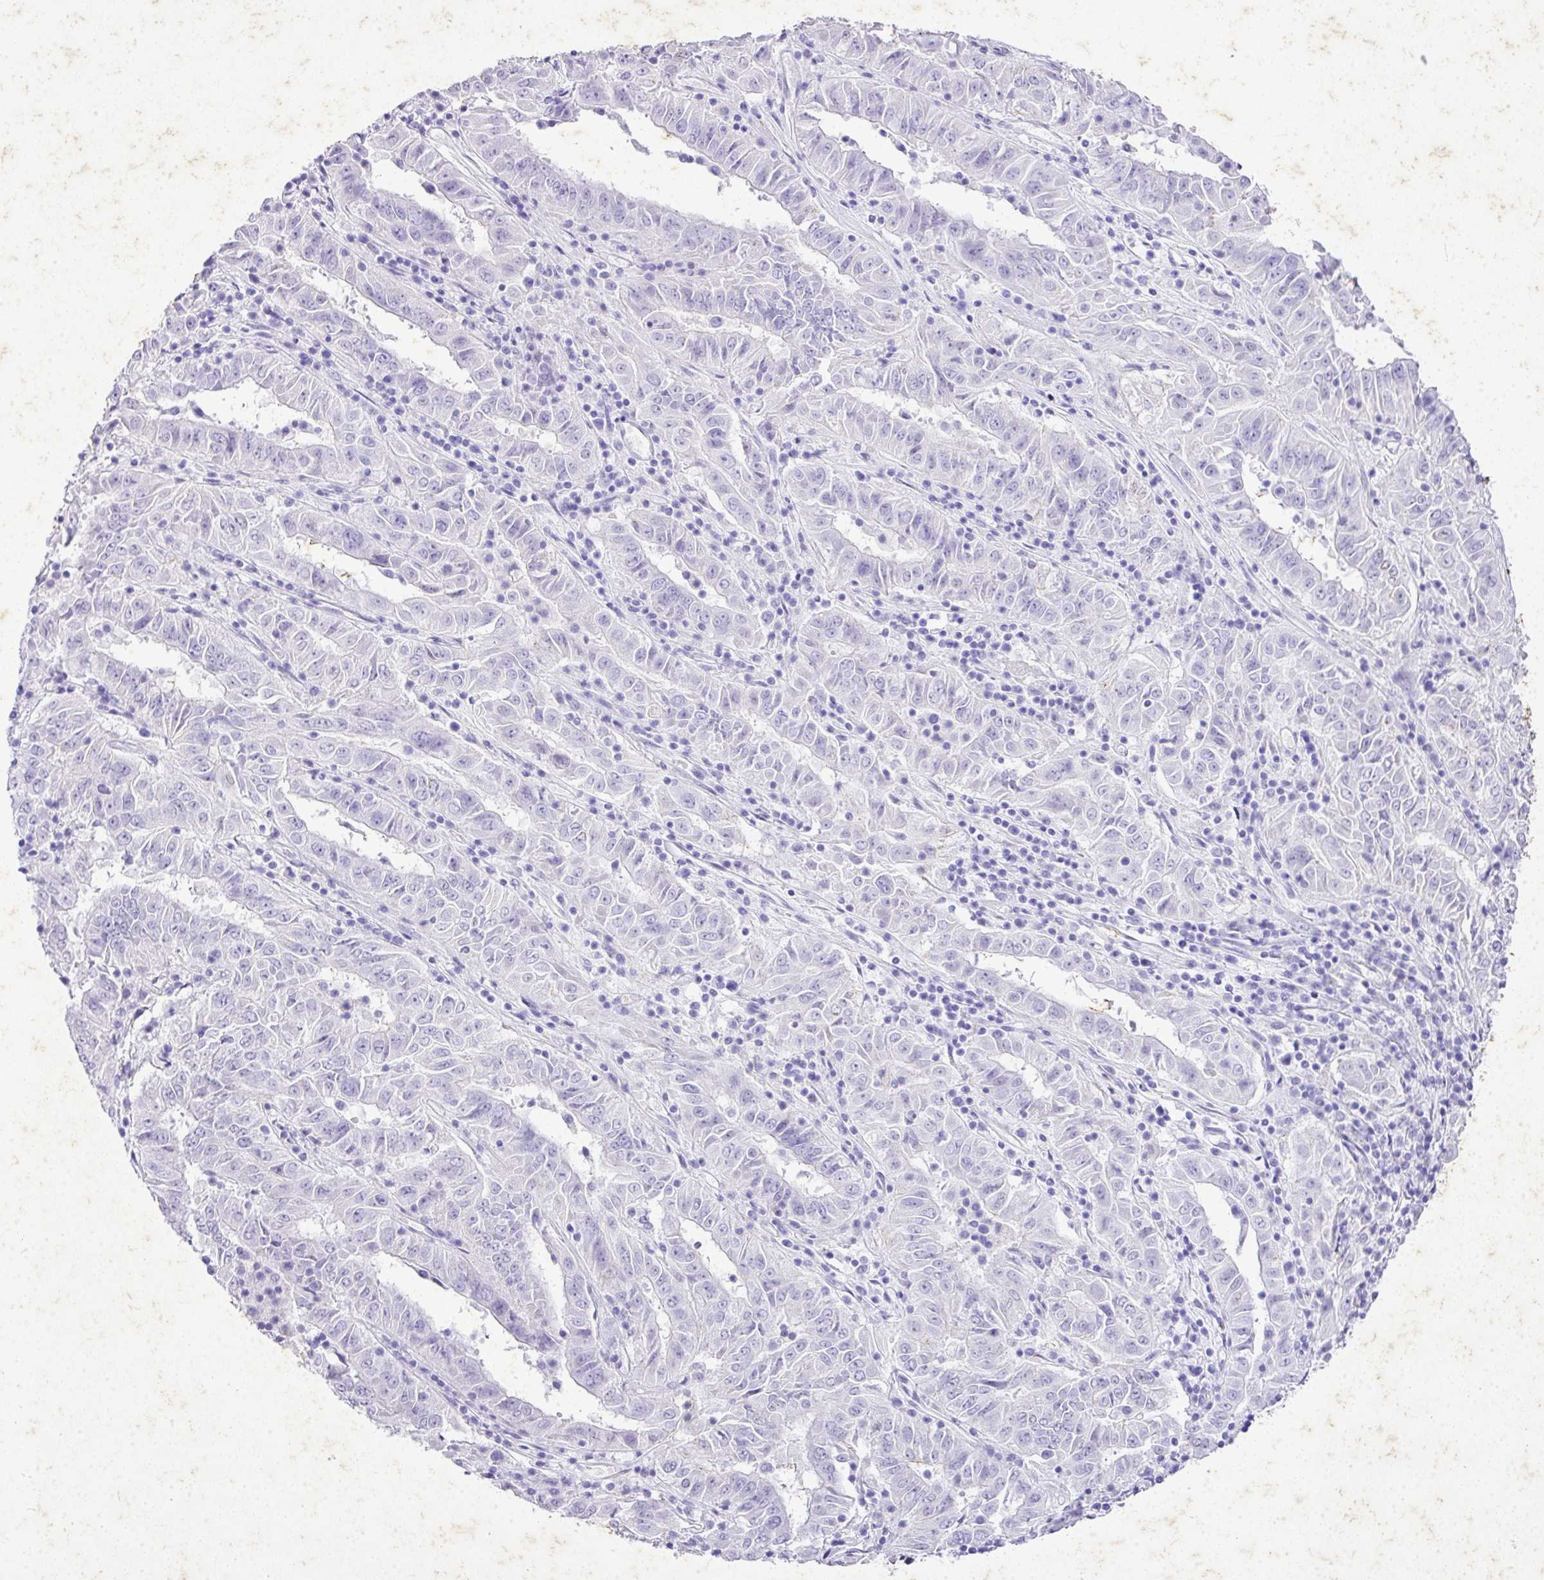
{"staining": {"intensity": "negative", "quantity": "none", "location": "none"}, "tissue": "pancreatic cancer", "cell_type": "Tumor cells", "image_type": "cancer", "snomed": [{"axis": "morphology", "description": "Adenocarcinoma, NOS"}, {"axis": "topography", "description": "Pancreas"}], "caption": "Immunohistochemical staining of pancreatic cancer reveals no significant positivity in tumor cells.", "gene": "KCNJ11", "patient": {"sex": "male", "age": 63}}